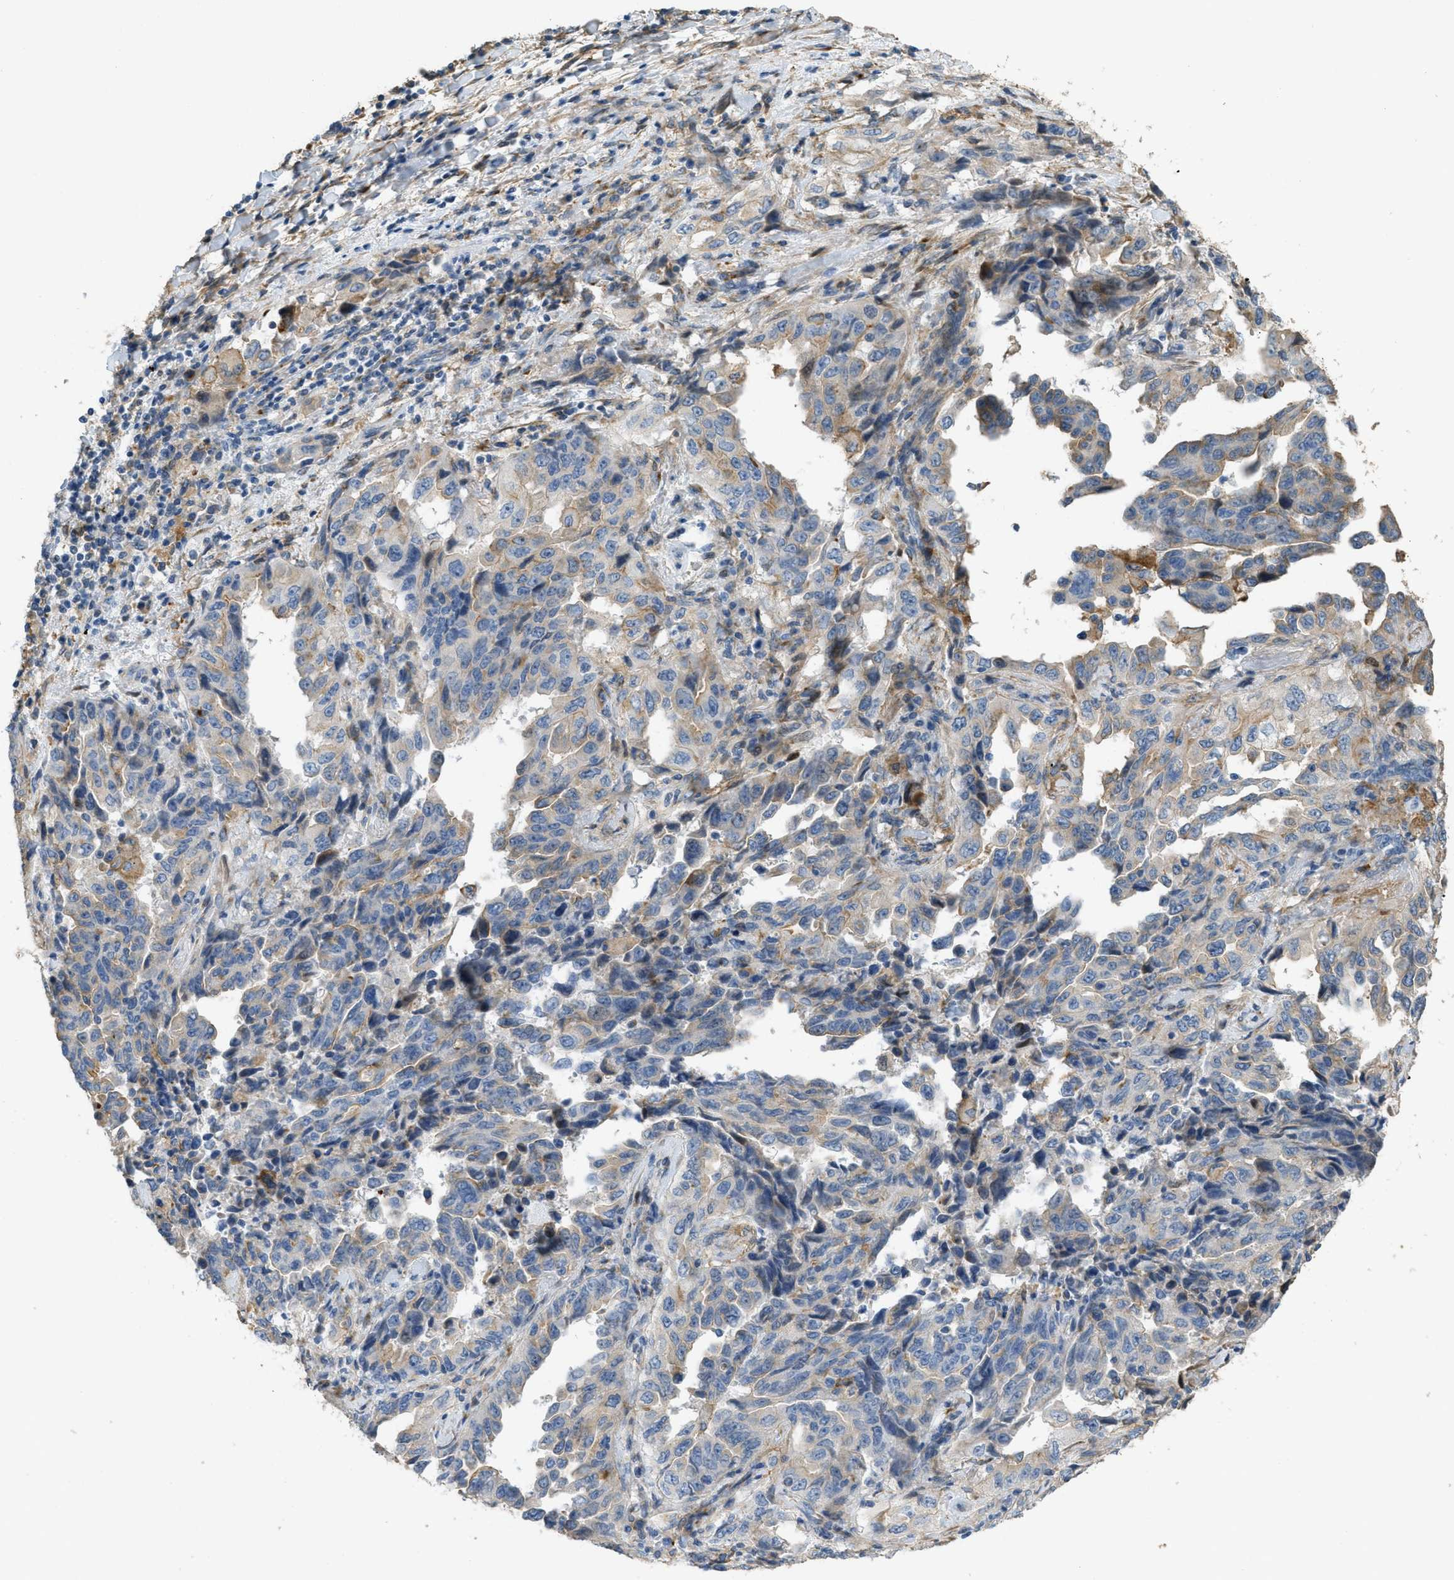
{"staining": {"intensity": "weak", "quantity": "25%-75%", "location": "cytoplasmic/membranous"}, "tissue": "lung cancer", "cell_type": "Tumor cells", "image_type": "cancer", "snomed": [{"axis": "morphology", "description": "Adenocarcinoma, NOS"}, {"axis": "topography", "description": "Lung"}], "caption": "The histopathology image demonstrates staining of adenocarcinoma (lung), revealing weak cytoplasmic/membranous protein expression (brown color) within tumor cells.", "gene": "ADCY5", "patient": {"sex": "female", "age": 51}}